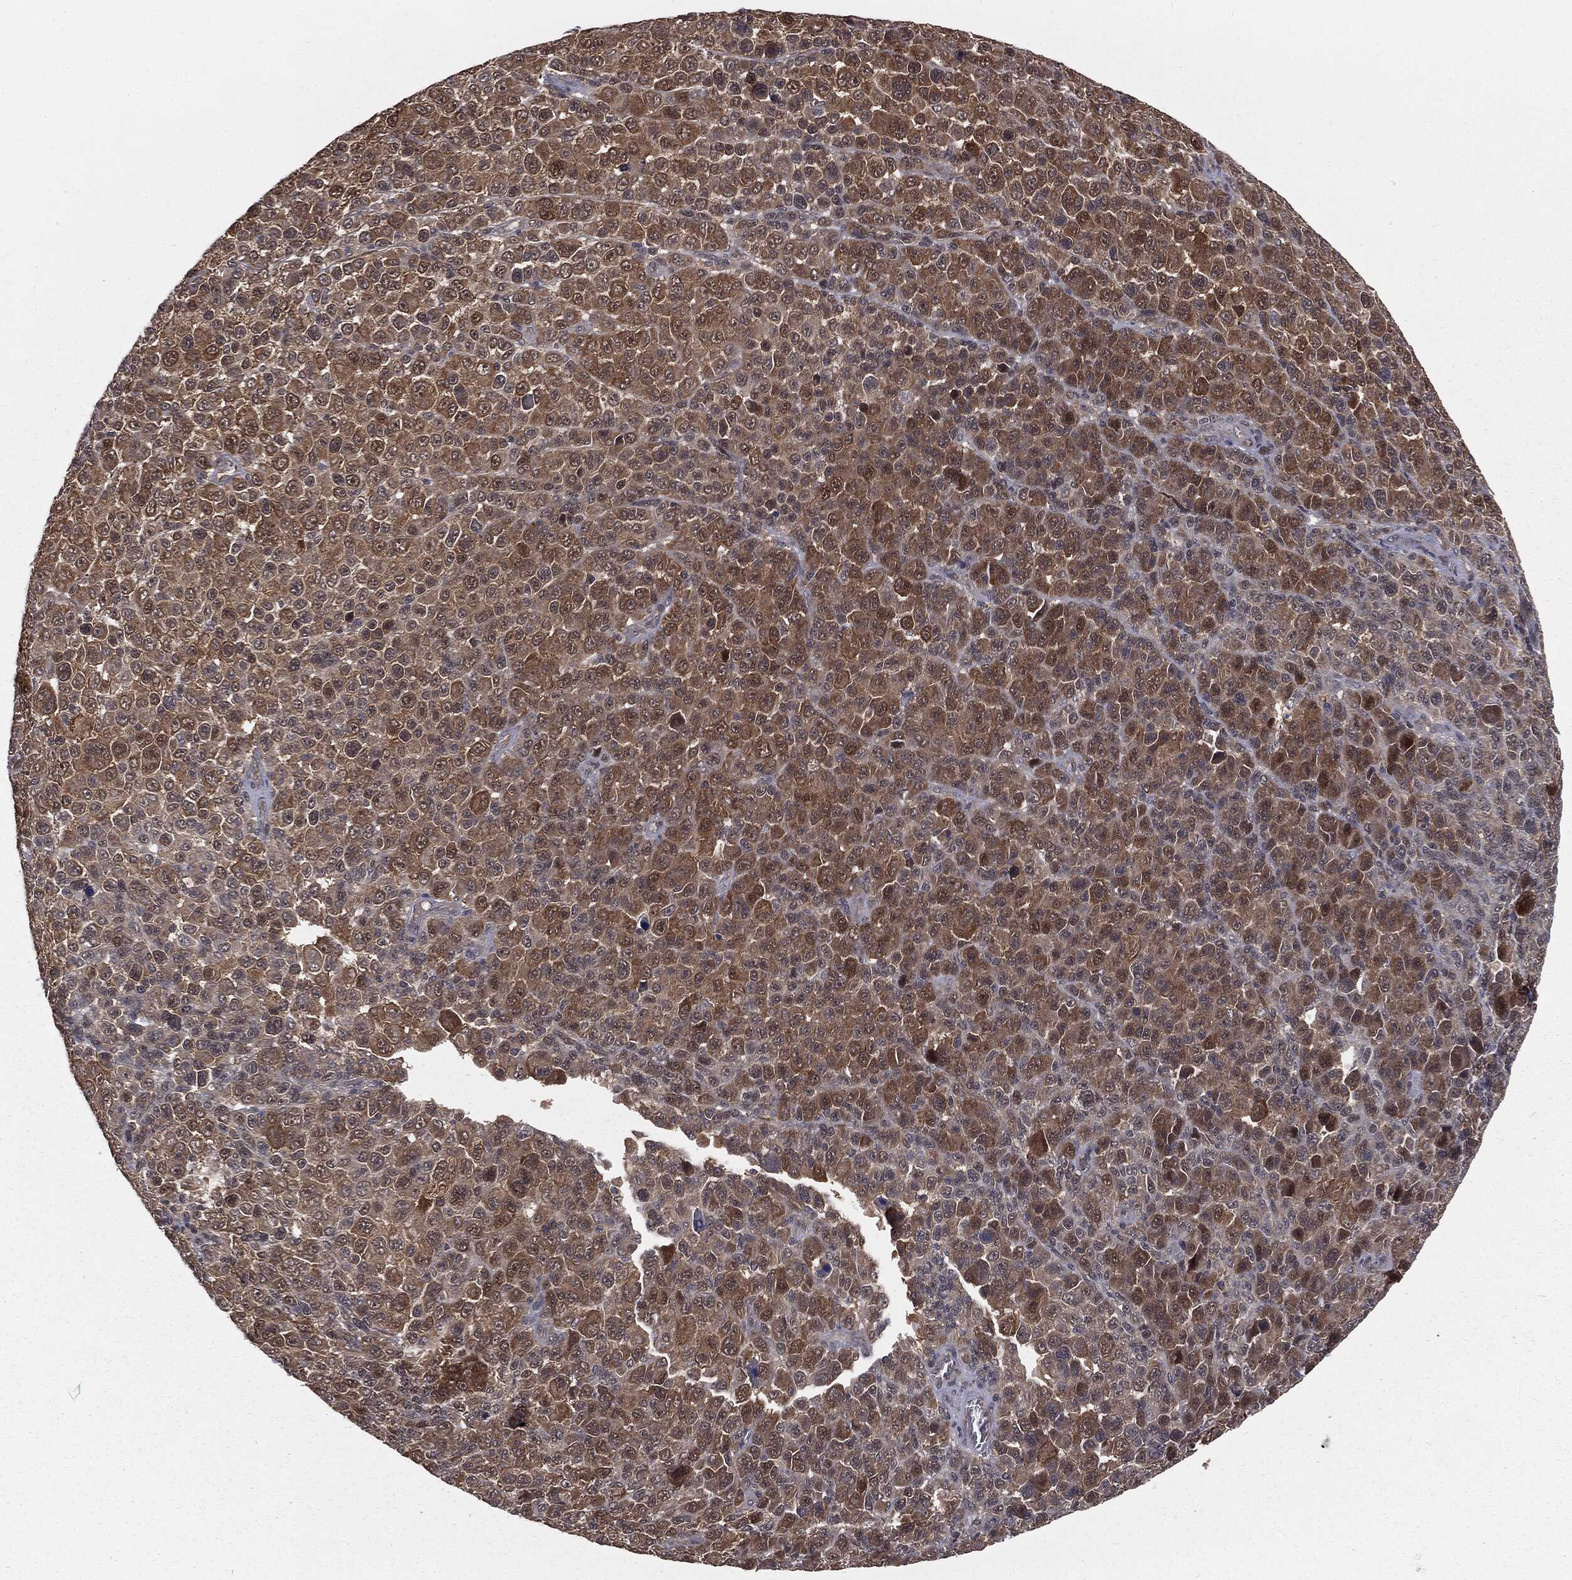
{"staining": {"intensity": "moderate", "quantity": ">75%", "location": "cytoplasmic/membranous"}, "tissue": "melanoma", "cell_type": "Tumor cells", "image_type": "cancer", "snomed": [{"axis": "morphology", "description": "Malignant melanoma, NOS"}, {"axis": "topography", "description": "Skin"}], "caption": "The histopathology image exhibits immunohistochemical staining of melanoma. There is moderate cytoplasmic/membranous staining is seen in approximately >75% of tumor cells. (brown staining indicates protein expression, while blue staining denotes nuclei).", "gene": "FBXO7", "patient": {"sex": "female", "age": 57}}